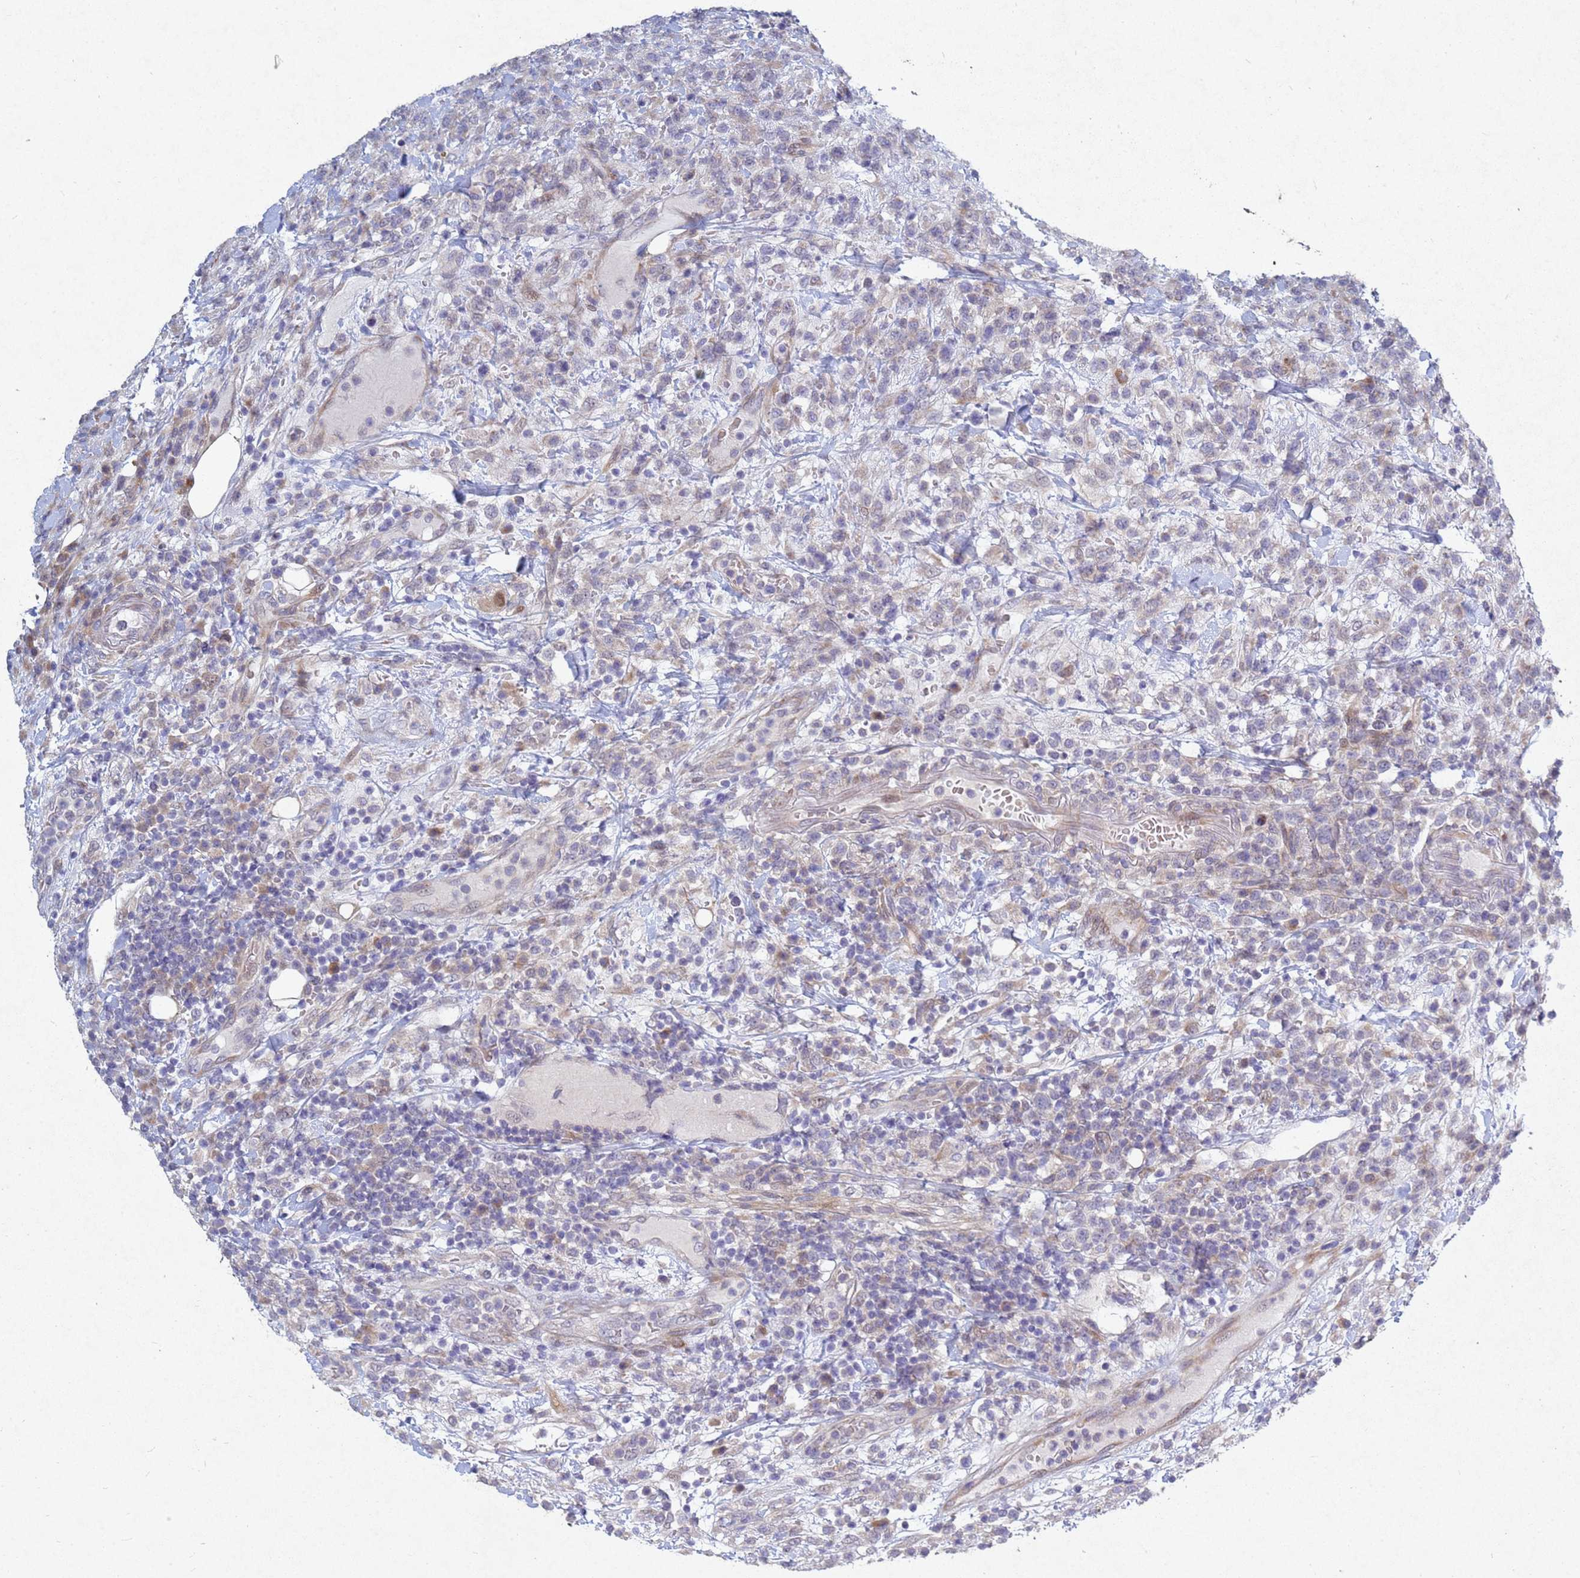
{"staining": {"intensity": "negative", "quantity": "none", "location": "none"}, "tissue": "lymphoma", "cell_type": "Tumor cells", "image_type": "cancer", "snomed": [{"axis": "morphology", "description": "Malignant lymphoma, non-Hodgkin's type, High grade"}, {"axis": "topography", "description": "Colon"}], "caption": "High-grade malignant lymphoma, non-Hodgkin's type was stained to show a protein in brown. There is no significant staining in tumor cells. (IHC, brightfield microscopy, high magnification).", "gene": "TNPO2", "patient": {"sex": "female", "age": 53}}